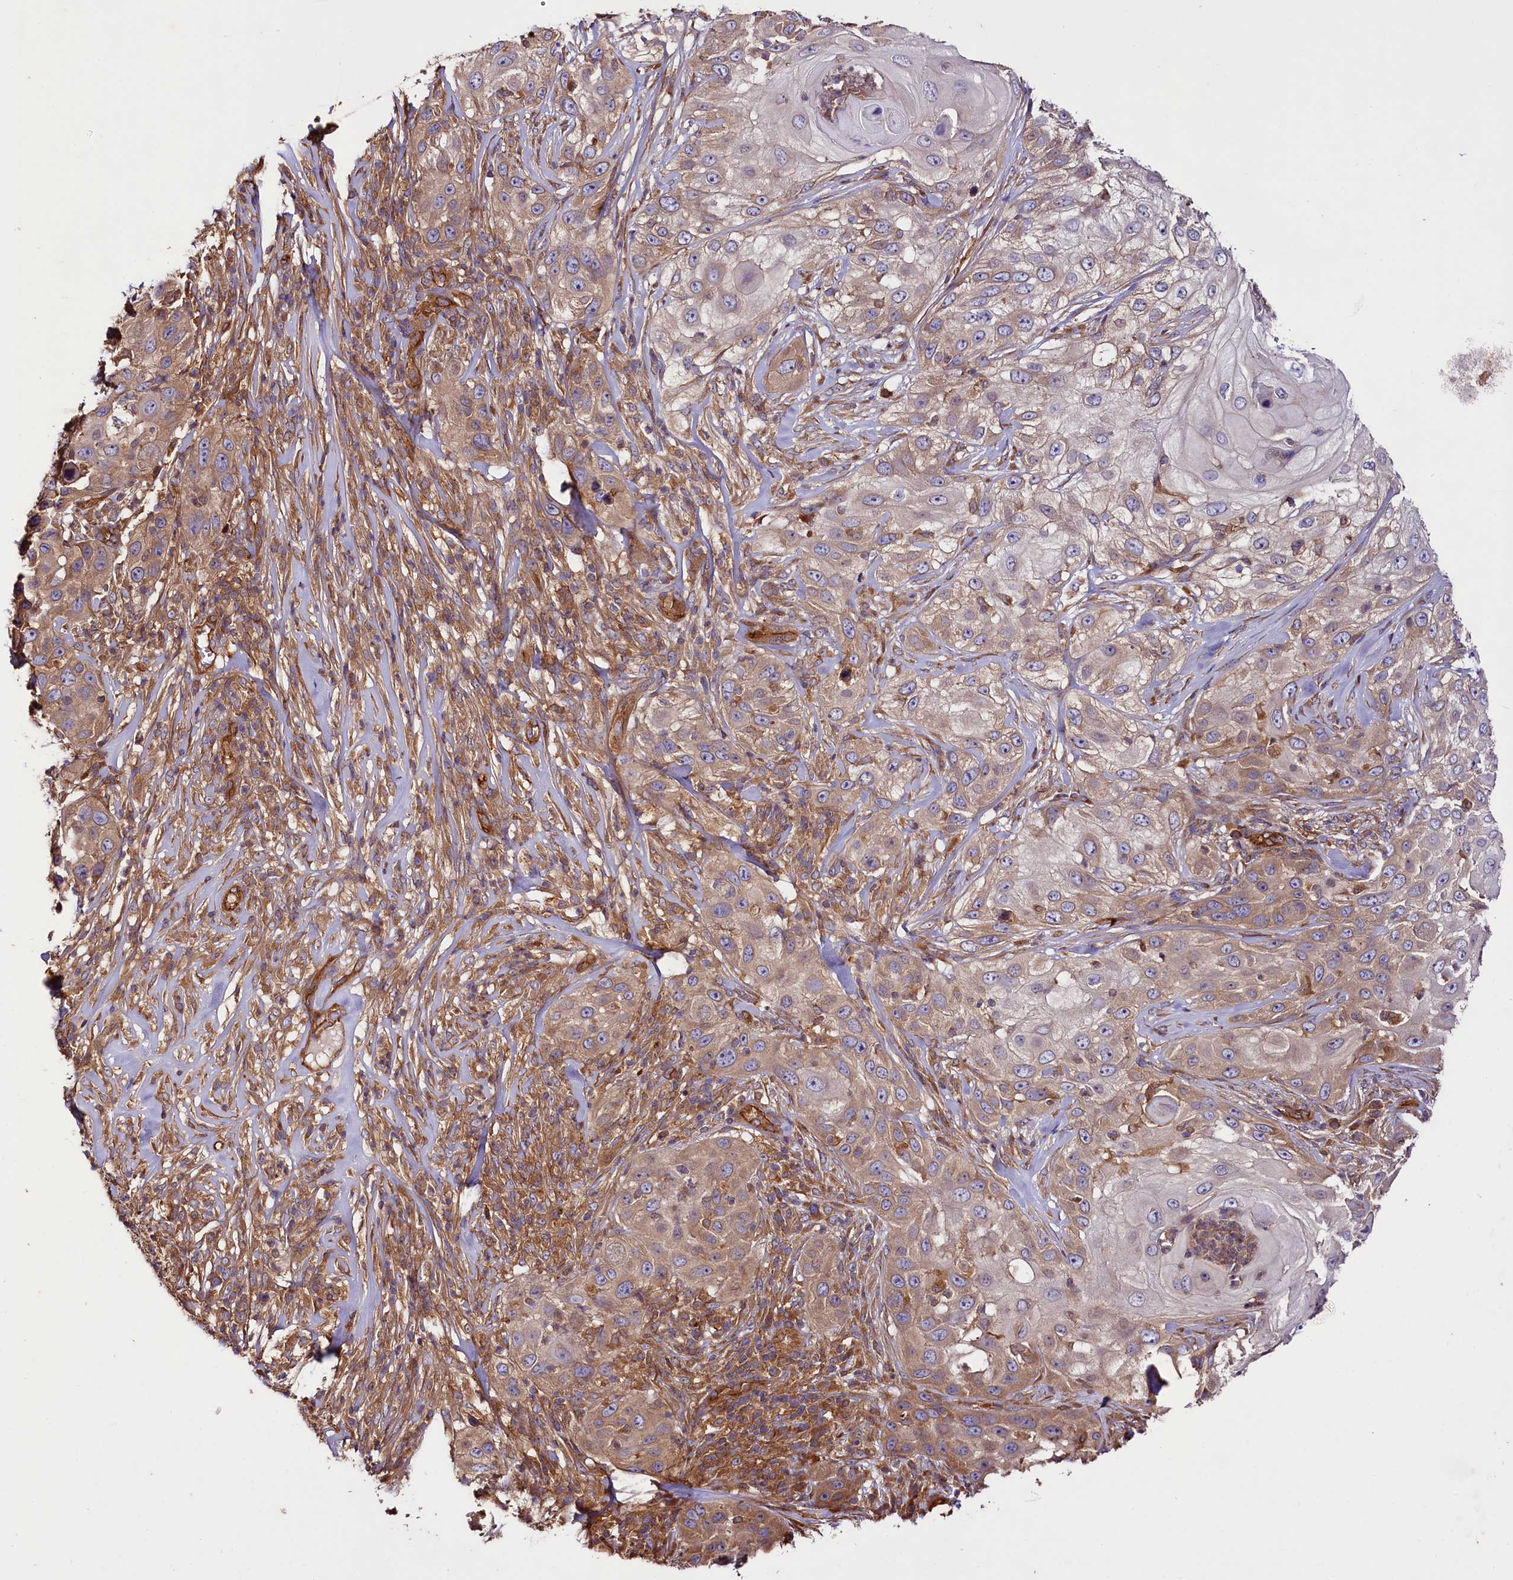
{"staining": {"intensity": "weak", "quantity": ">75%", "location": "cytoplasmic/membranous"}, "tissue": "skin cancer", "cell_type": "Tumor cells", "image_type": "cancer", "snomed": [{"axis": "morphology", "description": "Squamous cell carcinoma, NOS"}, {"axis": "topography", "description": "Skin"}], "caption": "About >75% of tumor cells in human skin squamous cell carcinoma show weak cytoplasmic/membranous protein positivity as visualized by brown immunohistochemical staining.", "gene": "CEP295", "patient": {"sex": "female", "age": 44}}